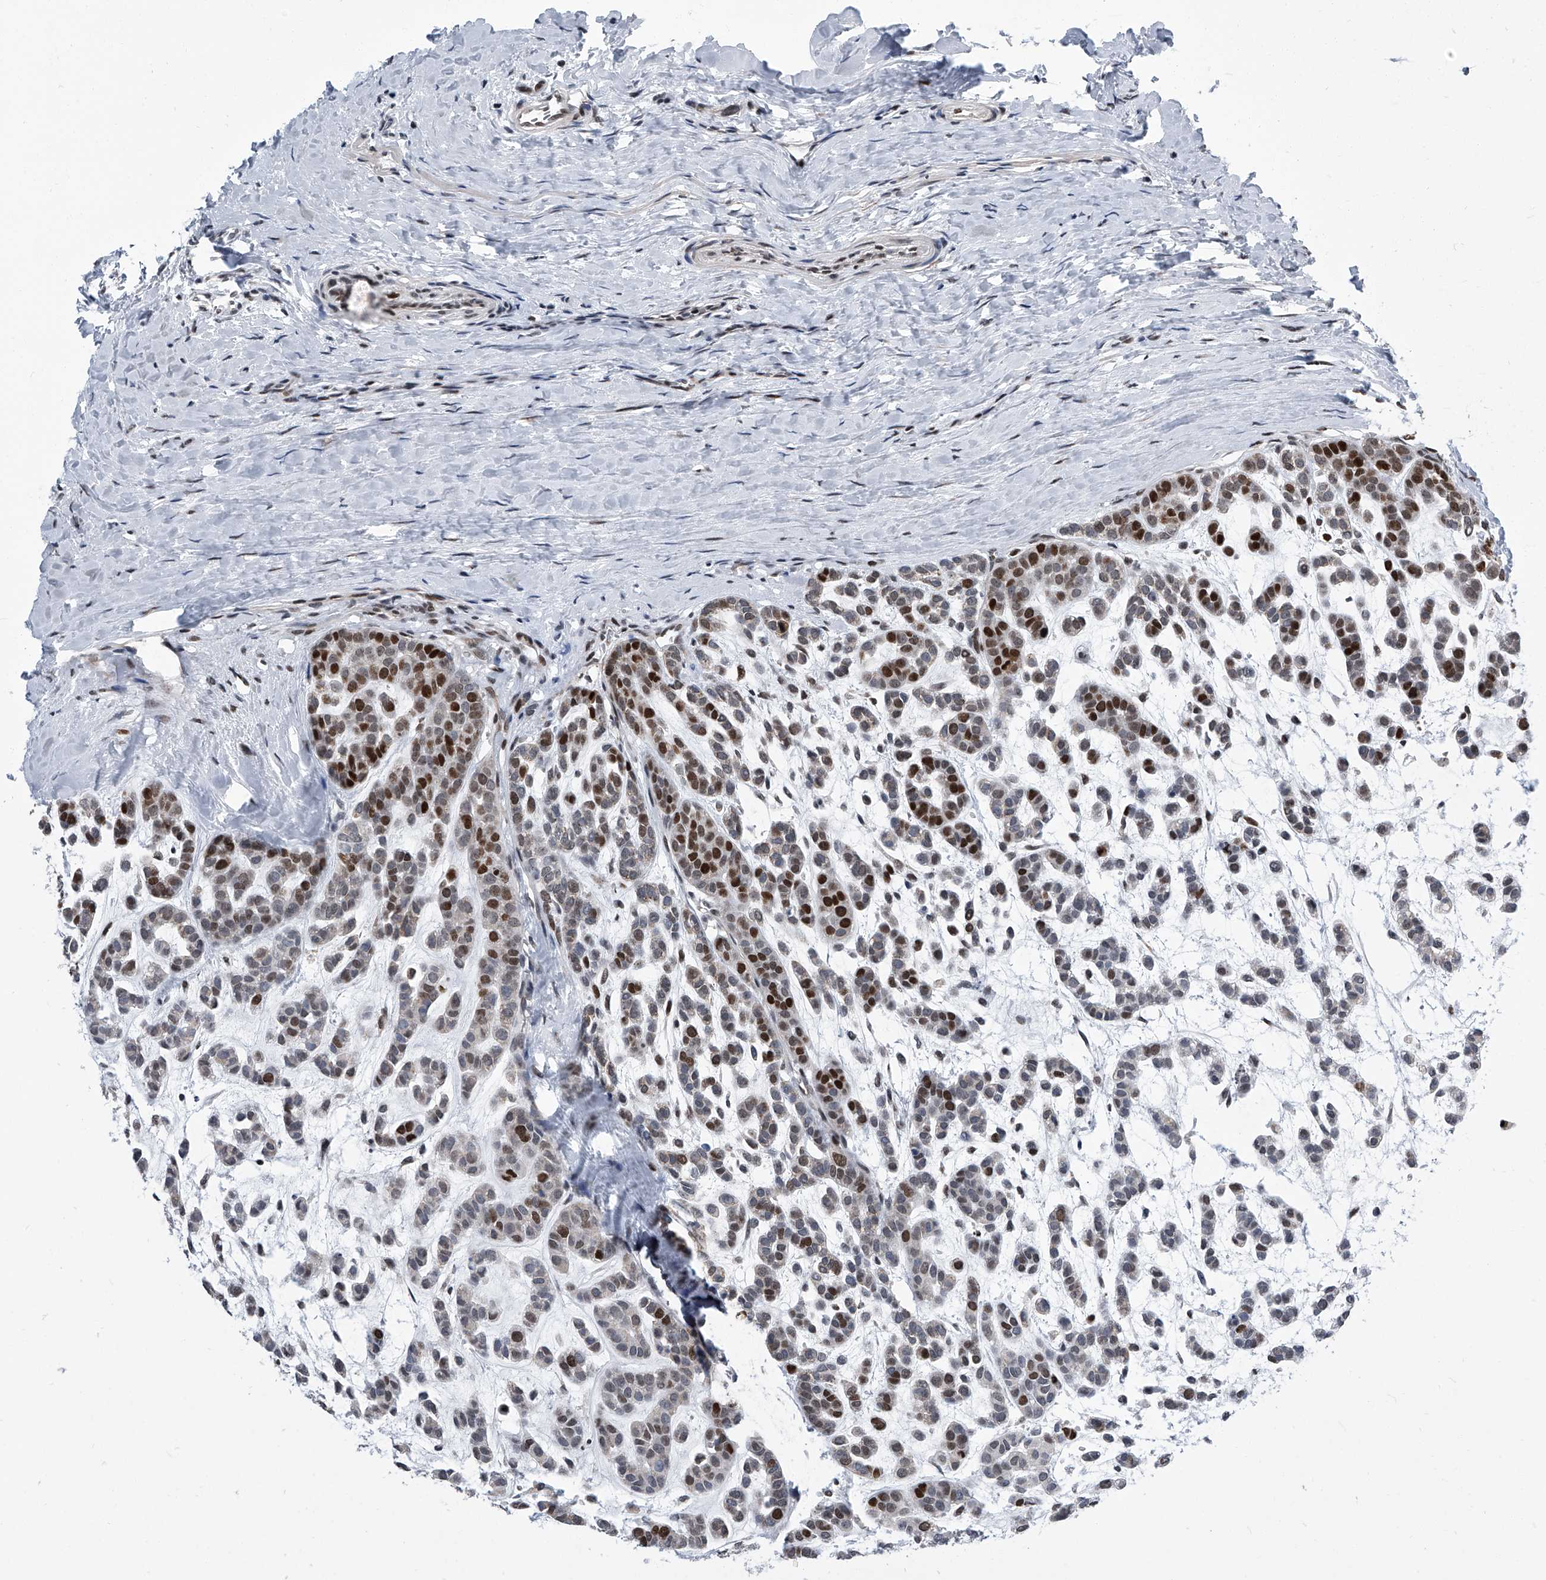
{"staining": {"intensity": "strong", "quantity": "25%-75%", "location": "nuclear"}, "tissue": "head and neck cancer", "cell_type": "Tumor cells", "image_type": "cancer", "snomed": [{"axis": "morphology", "description": "Adenocarcinoma, NOS"}, {"axis": "morphology", "description": "Adenoma, NOS"}, {"axis": "topography", "description": "Head-Neck"}], "caption": "A brown stain highlights strong nuclear expression of a protein in human adenocarcinoma (head and neck) tumor cells. The staining was performed using DAB to visualize the protein expression in brown, while the nuclei were stained in blue with hematoxylin (Magnification: 20x).", "gene": "SIM2", "patient": {"sex": "female", "age": 55}}